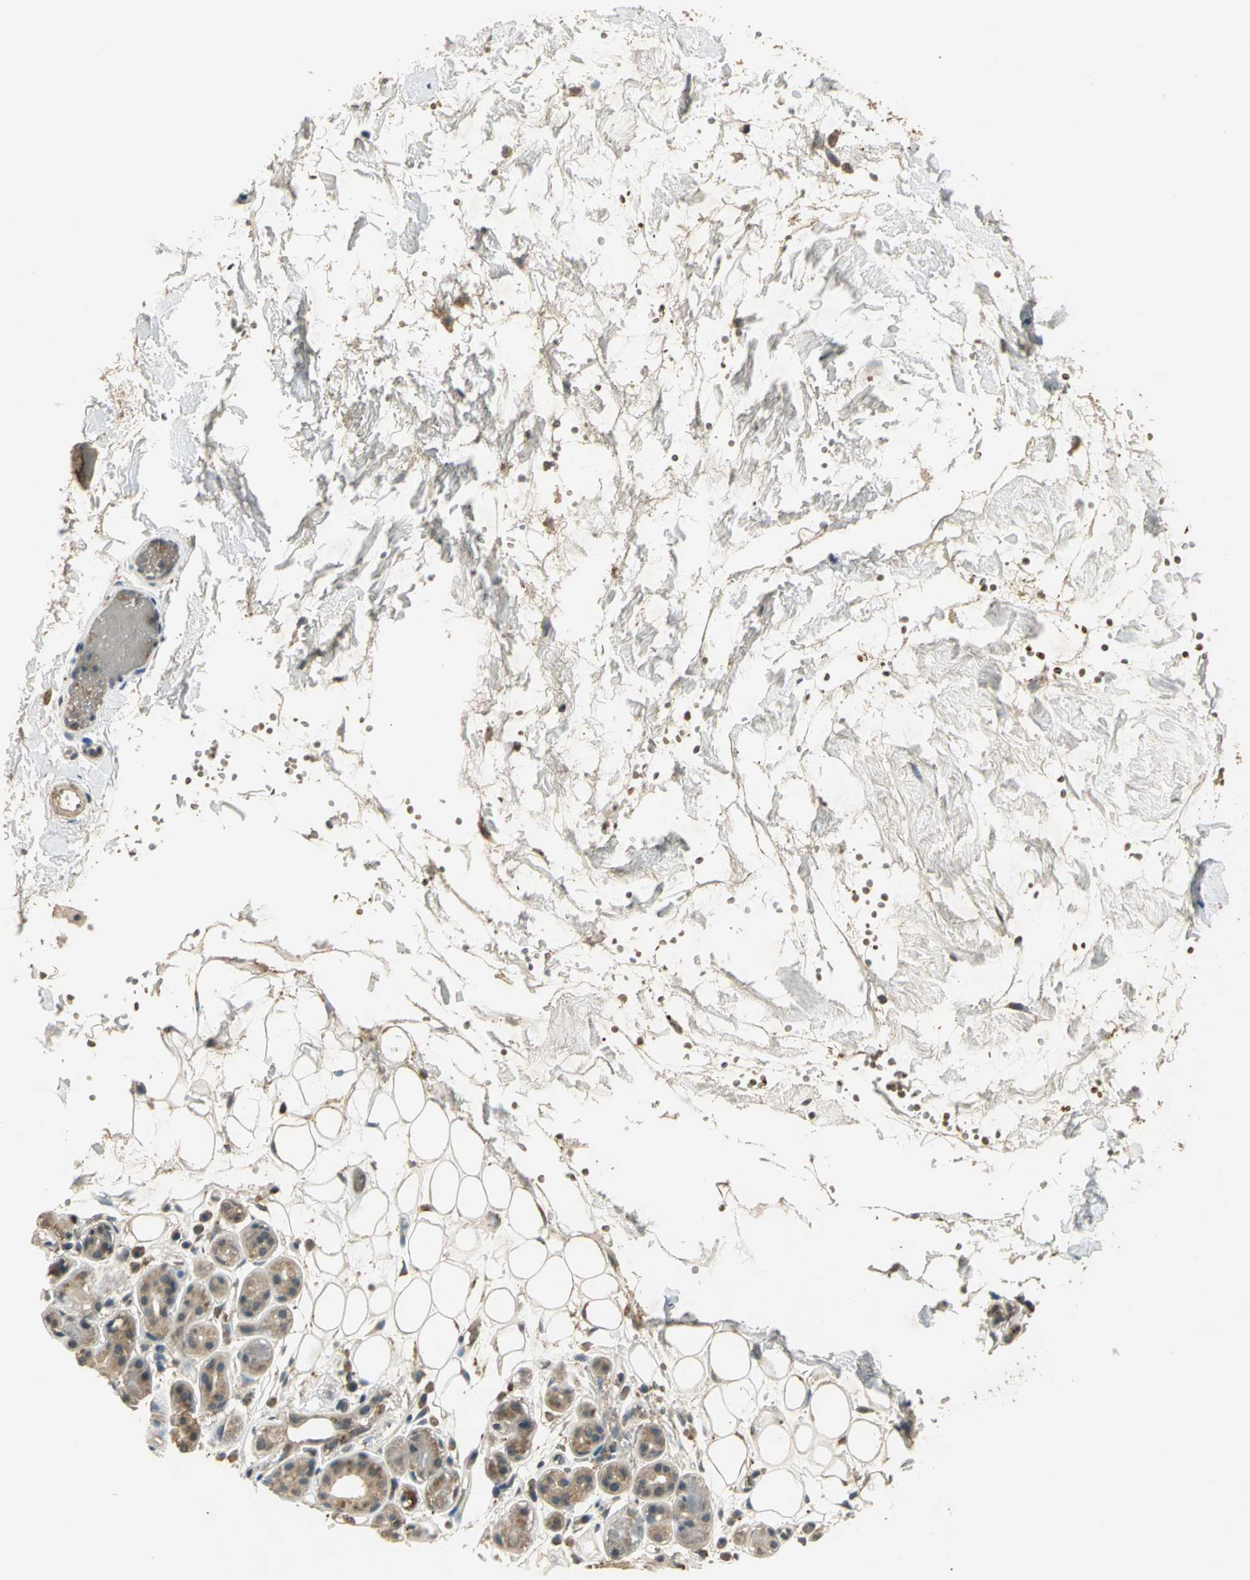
{"staining": {"intensity": "weak", "quantity": ">75%", "location": "cytoplasmic/membranous"}, "tissue": "salivary gland", "cell_type": "Glandular cells", "image_type": "normal", "snomed": [{"axis": "morphology", "description": "Normal tissue, NOS"}, {"axis": "topography", "description": "Salivary gland"}], "caption": "Immunohistochemical staining of unremarkable salivary gland demonstrates weak cytoplasmic/membranous protein staining in approximately >75% of glandular cells. (Brightfield microscopy of DAB IHC at high magnification).", "gene": "KEAP1", "patient": {"sex": "male", "age": 54}}